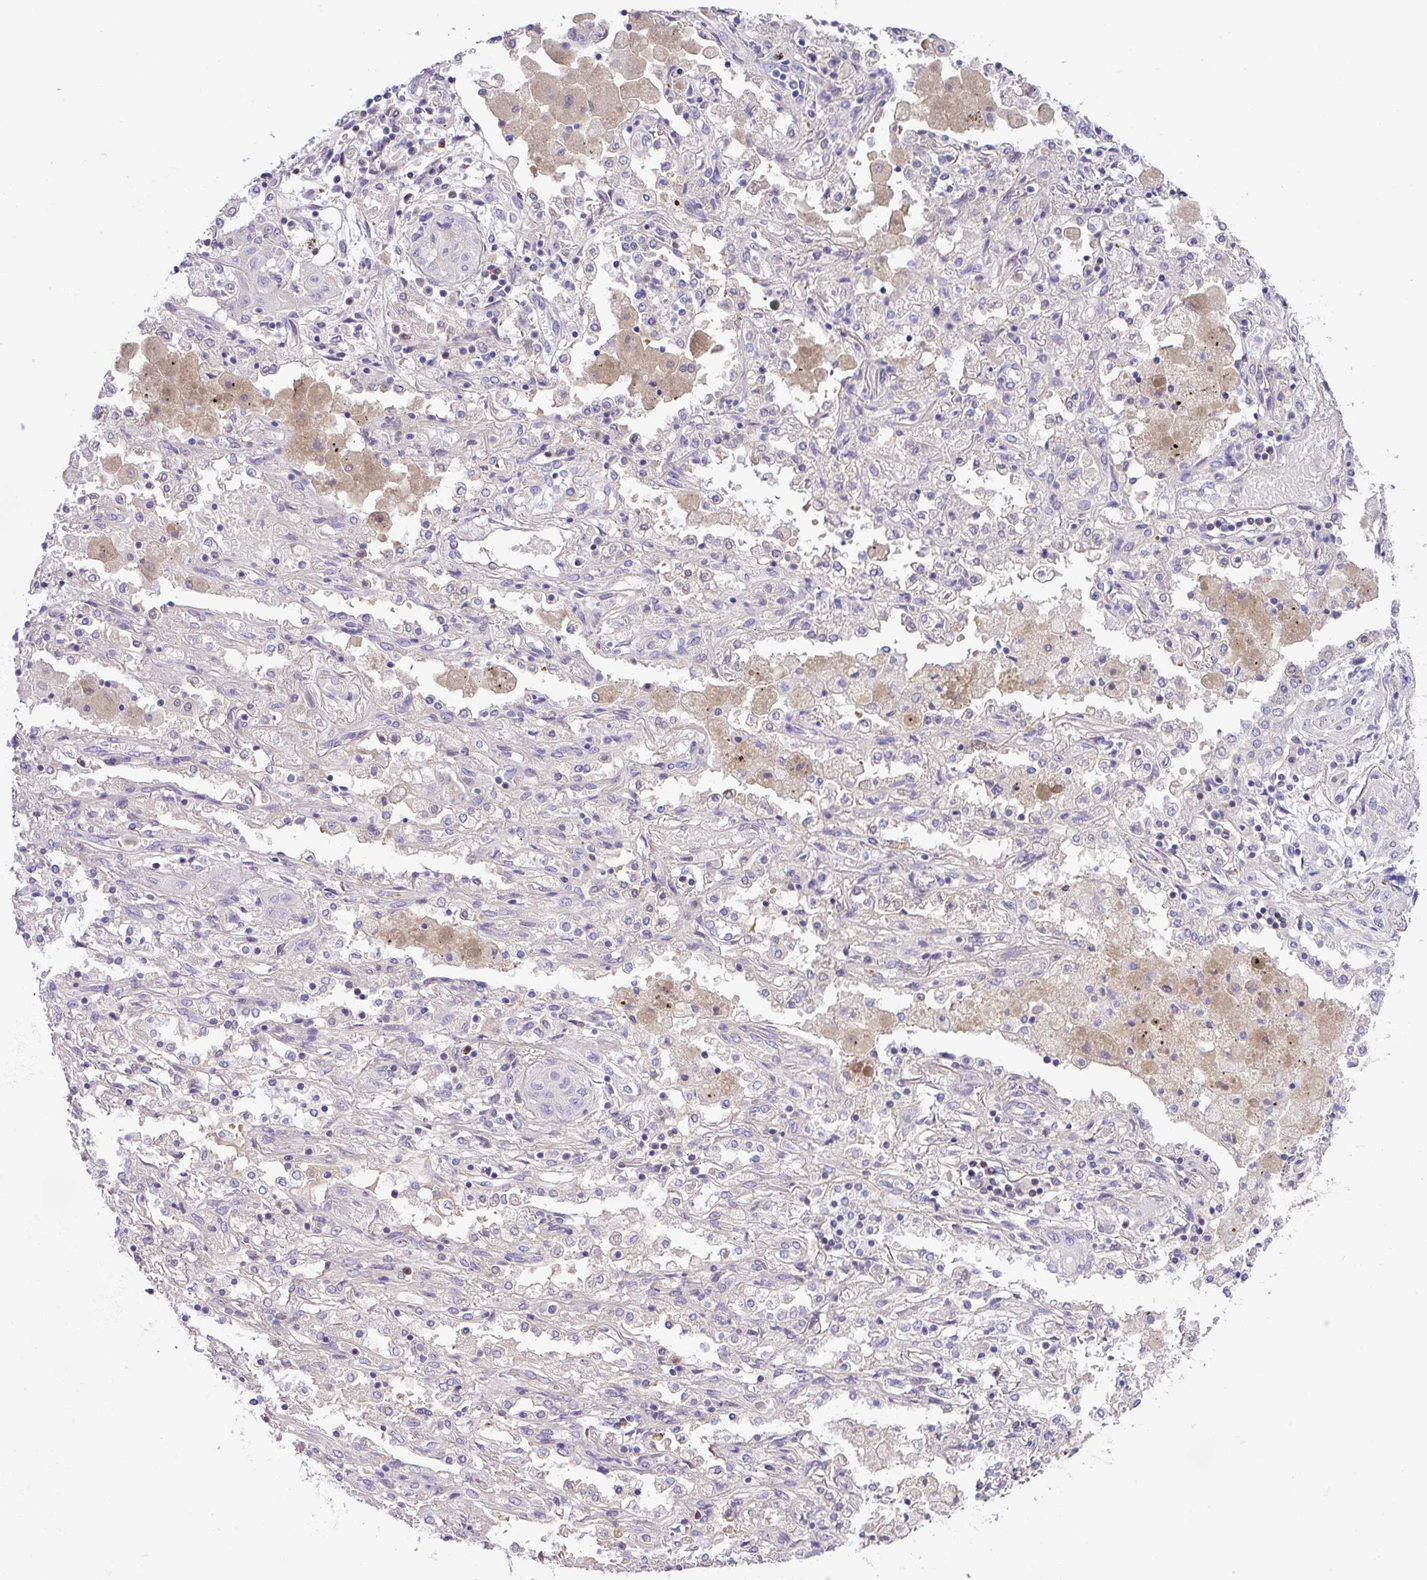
{"staining": {"intensity": "negative", "quantity": "none", "location": "none"}, "tissue": "lung cancer", "cell_type": "Tumor cells", "image_type": "cancer", "snomed": [{"axis": "morphology", "description": "Squamous cell carcinoma, NOS"}, {"axis": "topography", "description": "Lung"}], "caption": "Tumor cells are negative for brown protein staining in lung cancer.", "gene": "DNAL1", "patient": {"sex": "female", "age": 47}}